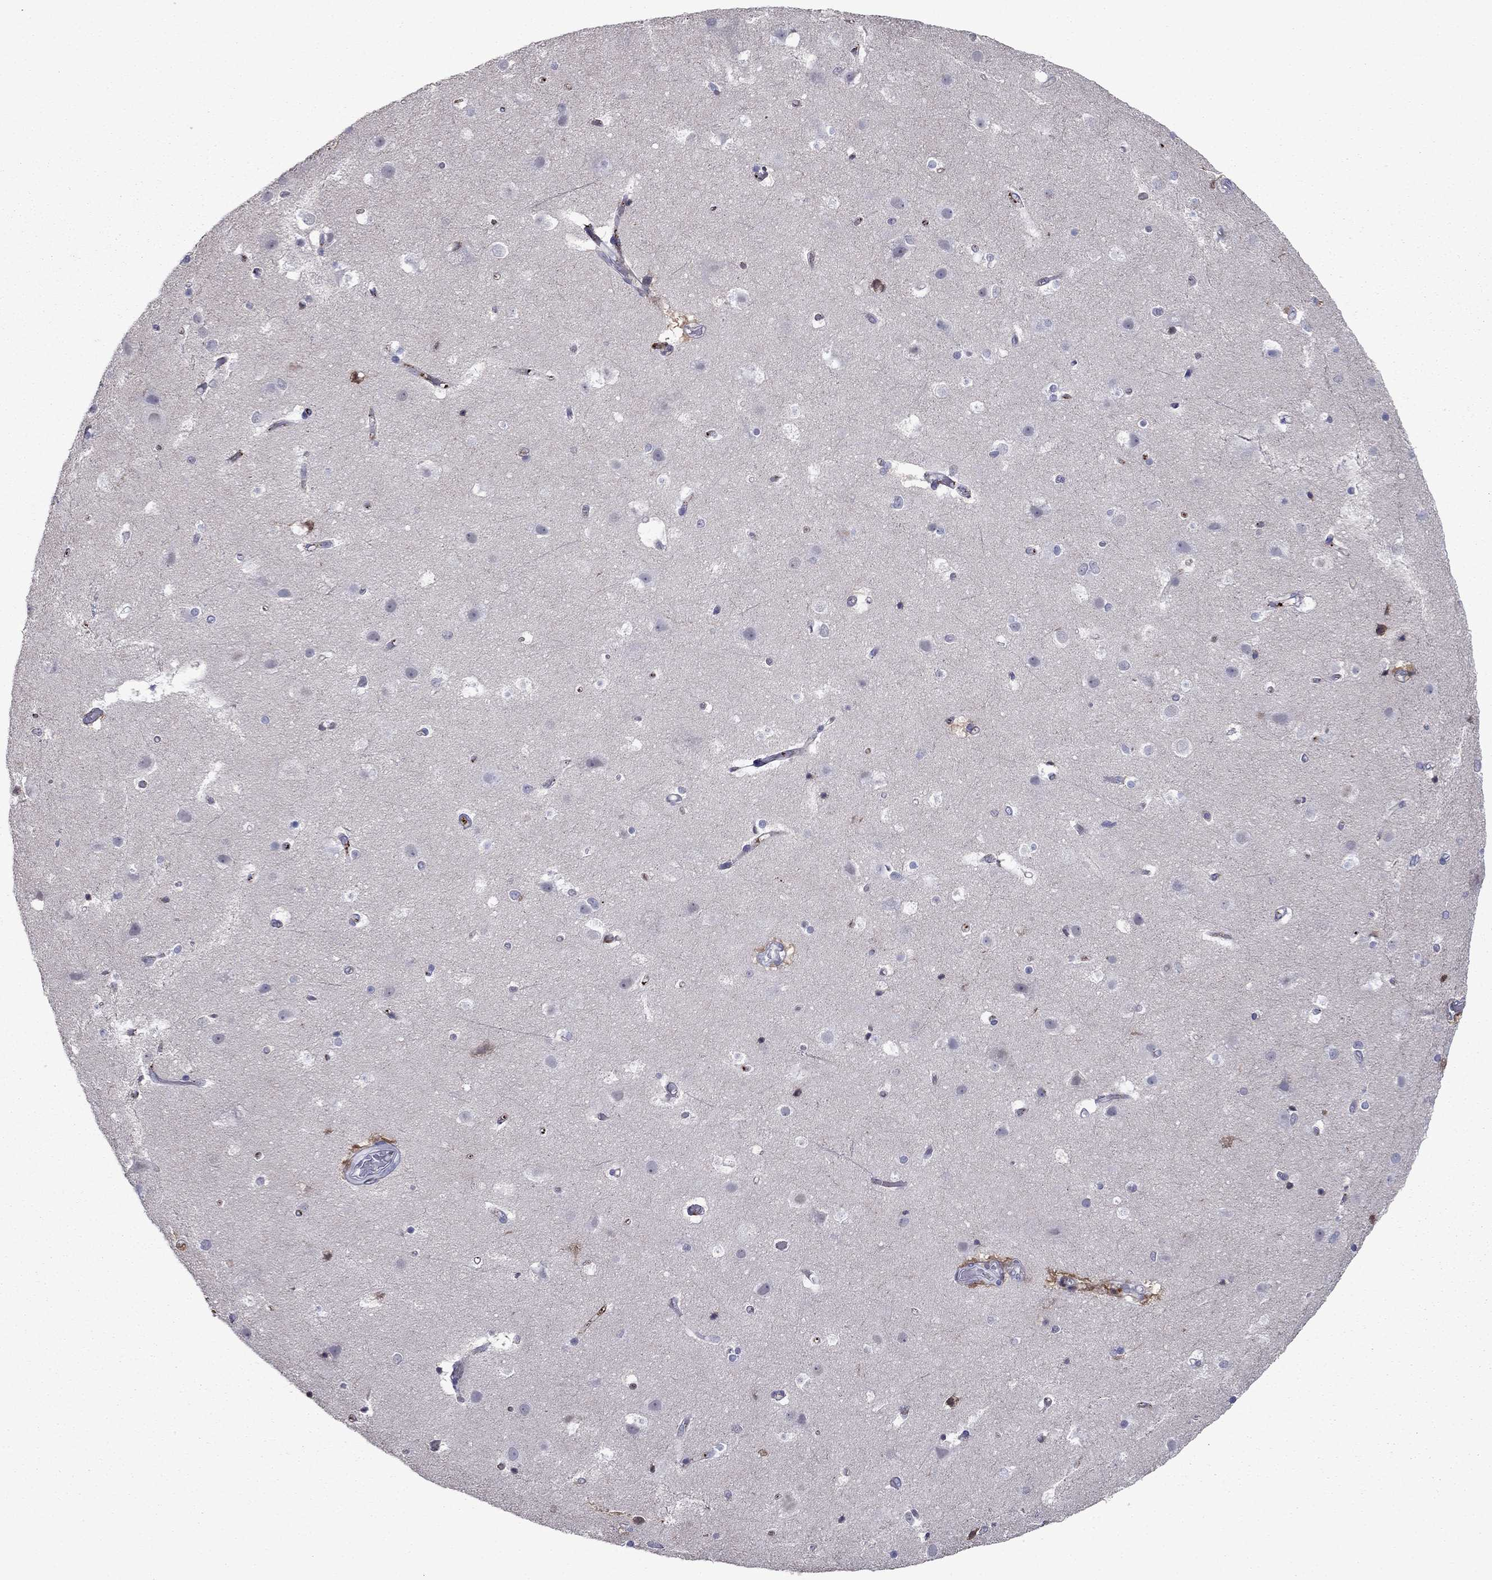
{"staining": {"intensity": "negative", "quantity": "none", "location": "none"}, "tissue": "cerebral cortex", "cell_type": "Endothelial cells", "image_type": "normal", "snomed": [{"axis": "morphology", "description": "Normal tissue, NOS"}, {"axis": "topography", "description": "Cerebral cortex"}], "caption": "This is a image of immunohistochemistry staining of normal cerebral cortex, which shows no expression in endothelial cells. (DAB immunohistochemistry with hematoxylin counter stain).", "gene": "HPX", "patient": {"sex": "female", "age": 52}}